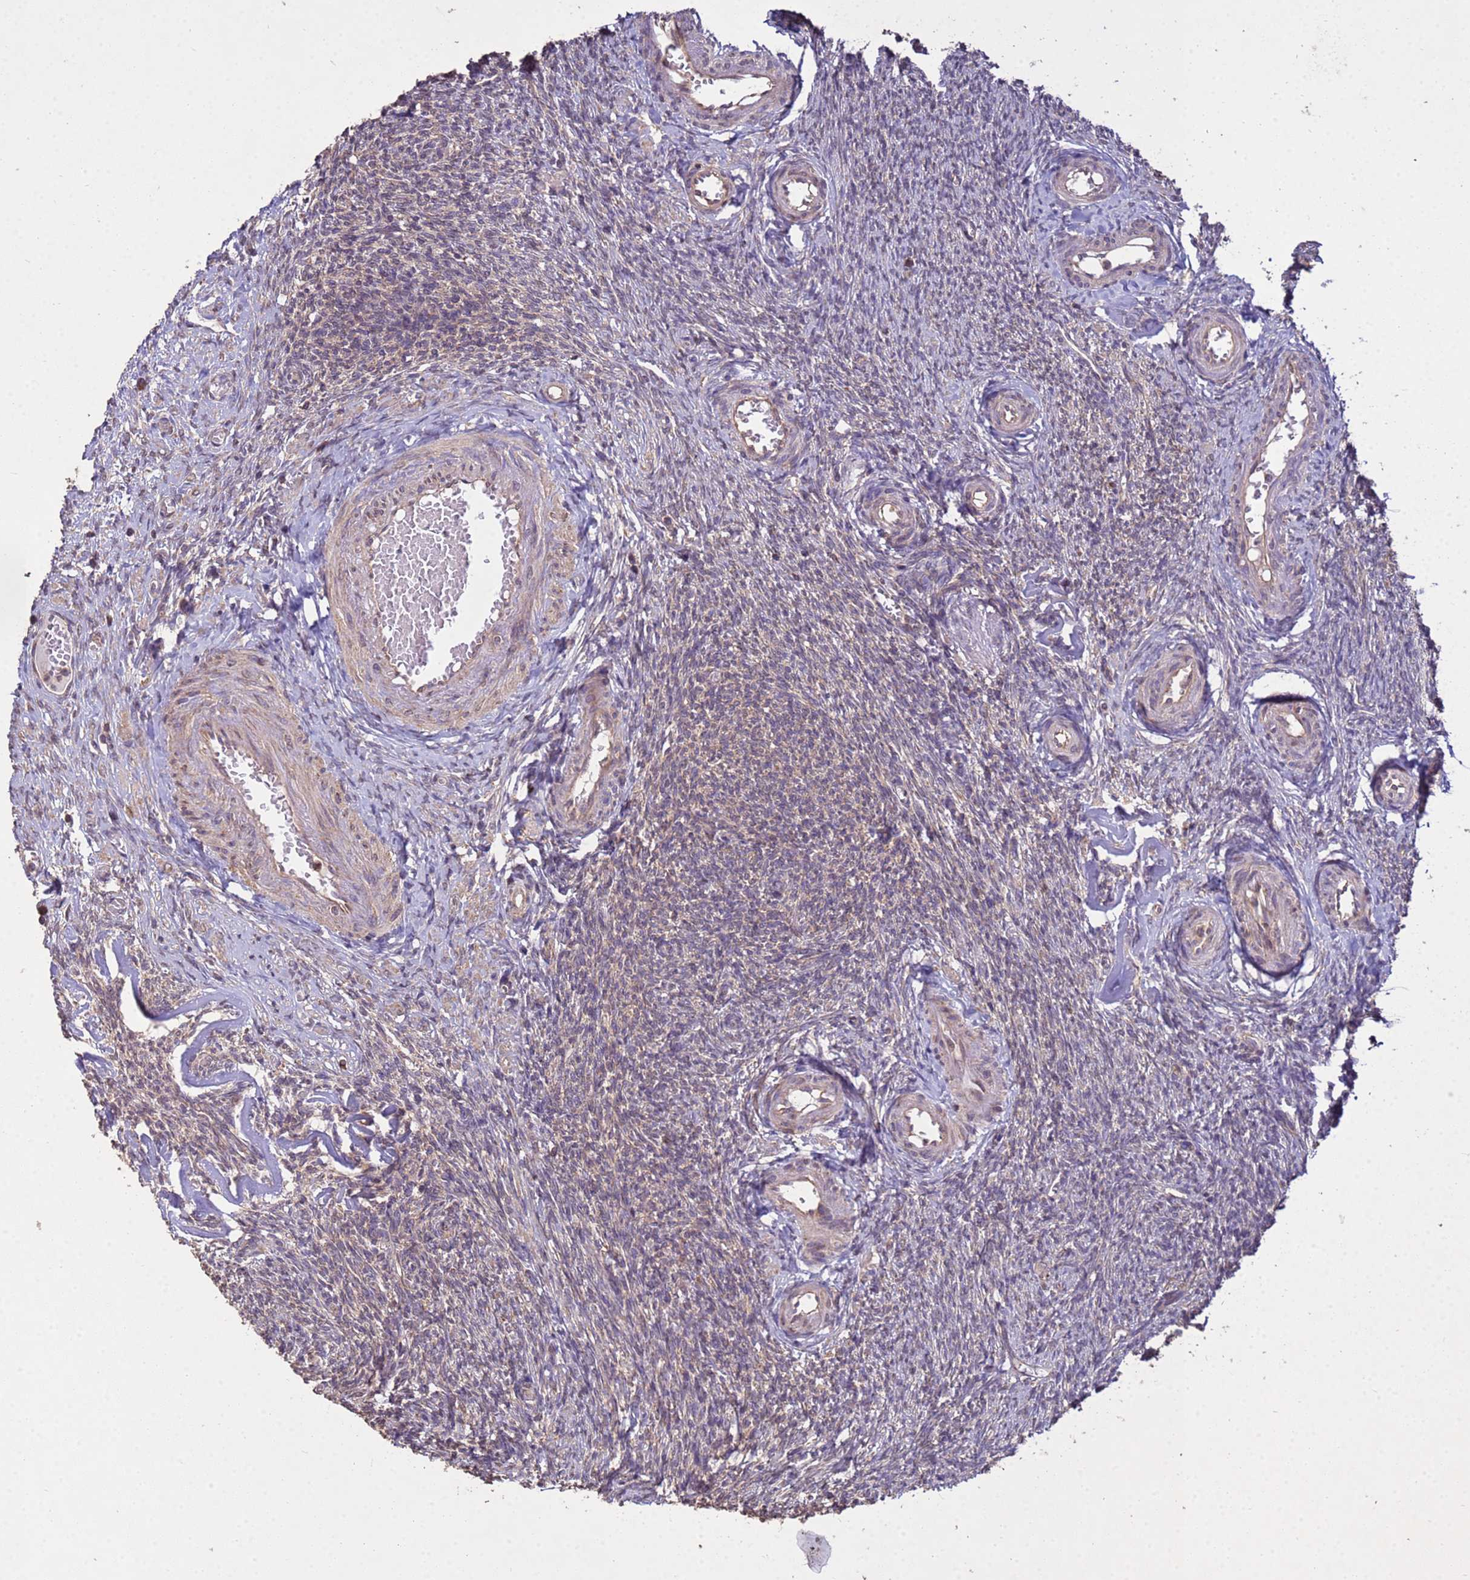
{"staining": {"intensity": "weak", "quantity": "25%-75%", "location": "cytoplasmic/membranous"}, "tissue": "ovary", "cell_type": "Ovarian stroma cells", "image_type": "normal", "snomed": [{"axis": "morphology", "description": "Normal tissue, NOS"}, {"axis": "topography", "description": "Ovary"}], "caption": "High-power microscopy captured an immunohistochemistry image of unremarkable ovary, revealing weak cytoplasmic/membranous positivity in about 25%-75% of ovarian stroma cells.", "gene": "P2RX7", "patient": {"sex": "female", "age": 44}}